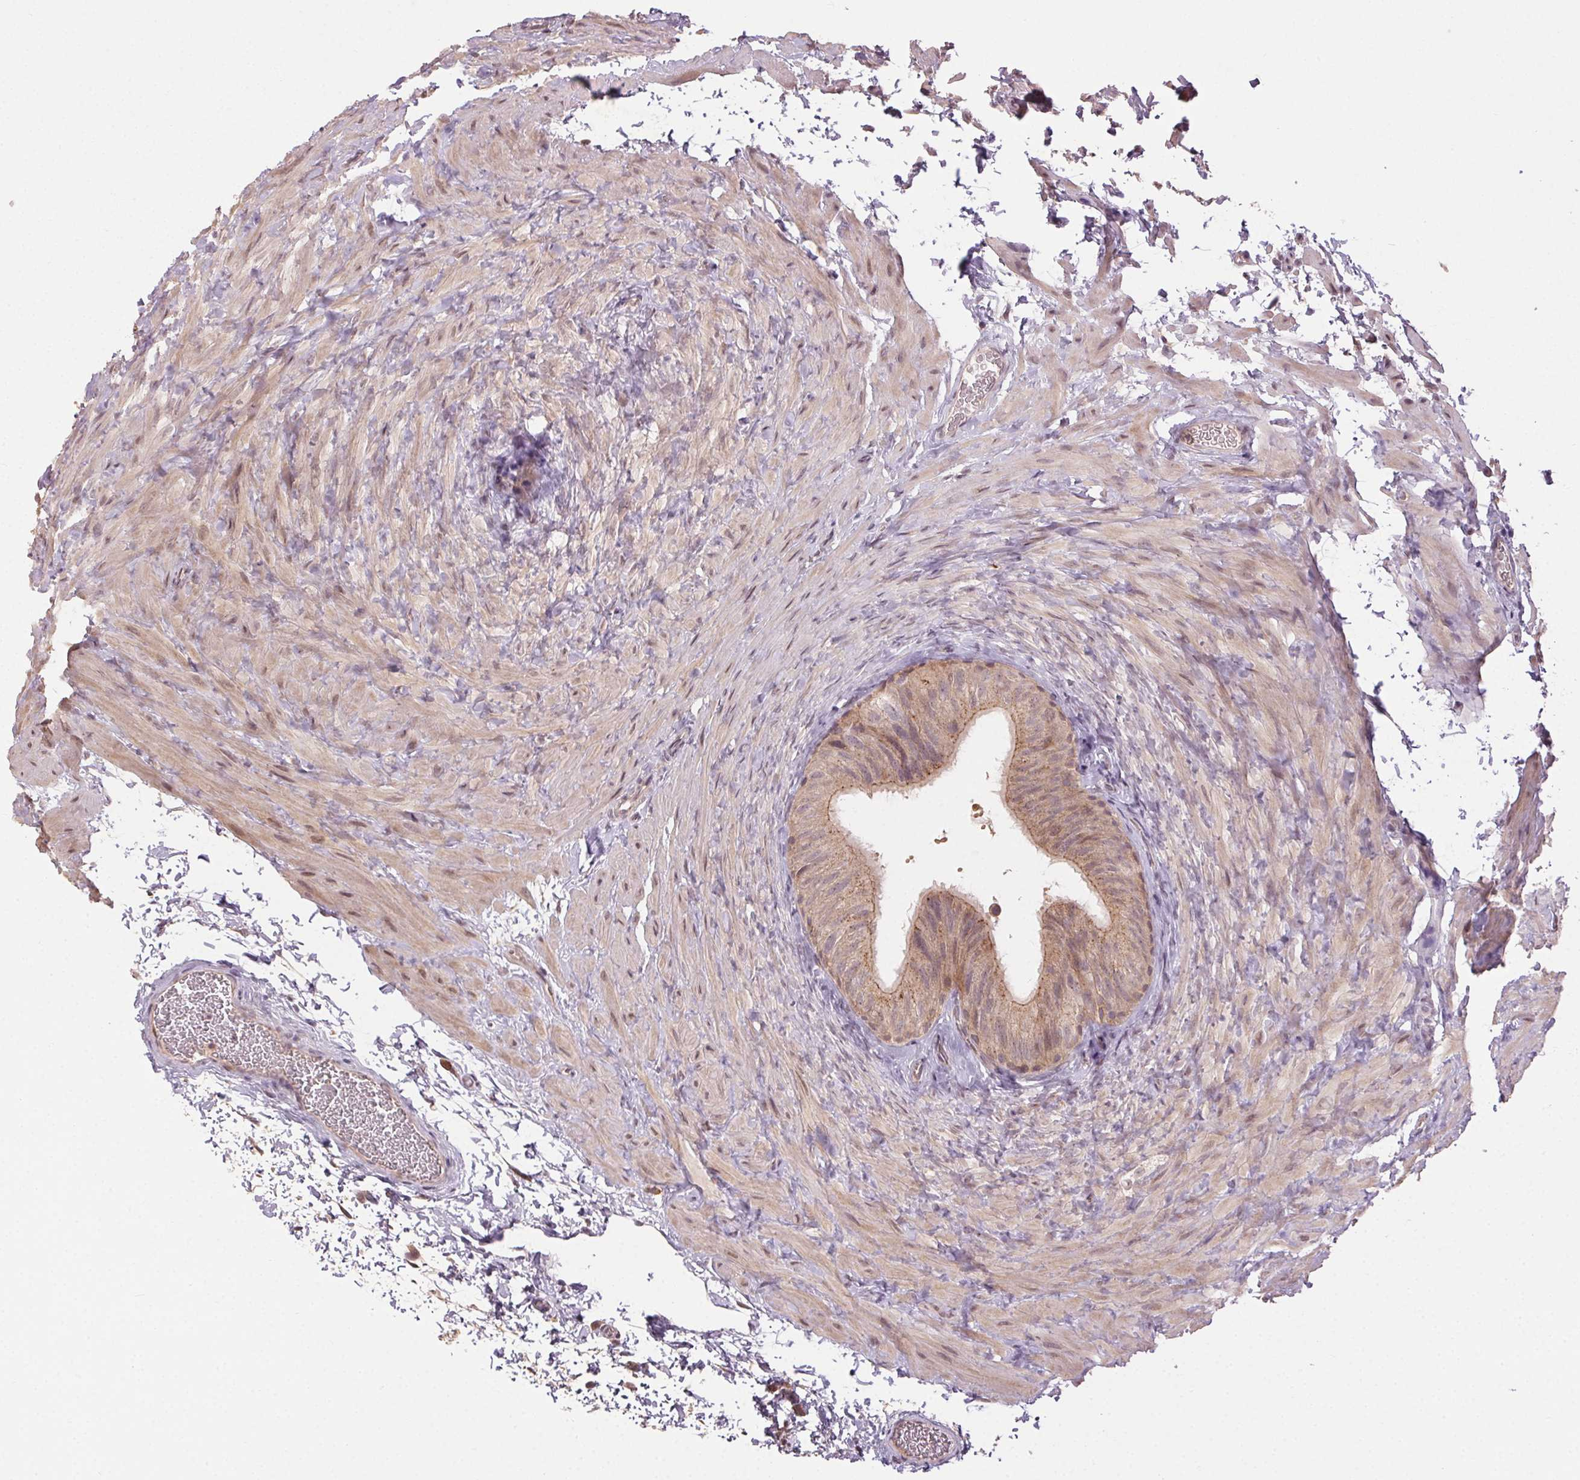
{"staining": {"intensity": "weak", "quantity": ">75%", "location": "cytoplasmic/membranous"}, "tissue": "epididymis", "cell_type": "Glandular cells", "image_type": "normal", "snomed": [{"axis": "morphology", "description": "Normal tissue, NOS"}, {"axis": "topography", "description": "Epididymis, spermatic cord, NOS"}, {"axis": "topography", "description": "Epididymis"}], "caption": "Immunohistochemical staining of benign epididymis displays weak cytoplasmic/membranous protein positivity in approximately >75% of glandular cells.", "gene": "ATP1B3", "patient": {"sex": "male", "age": 31}}